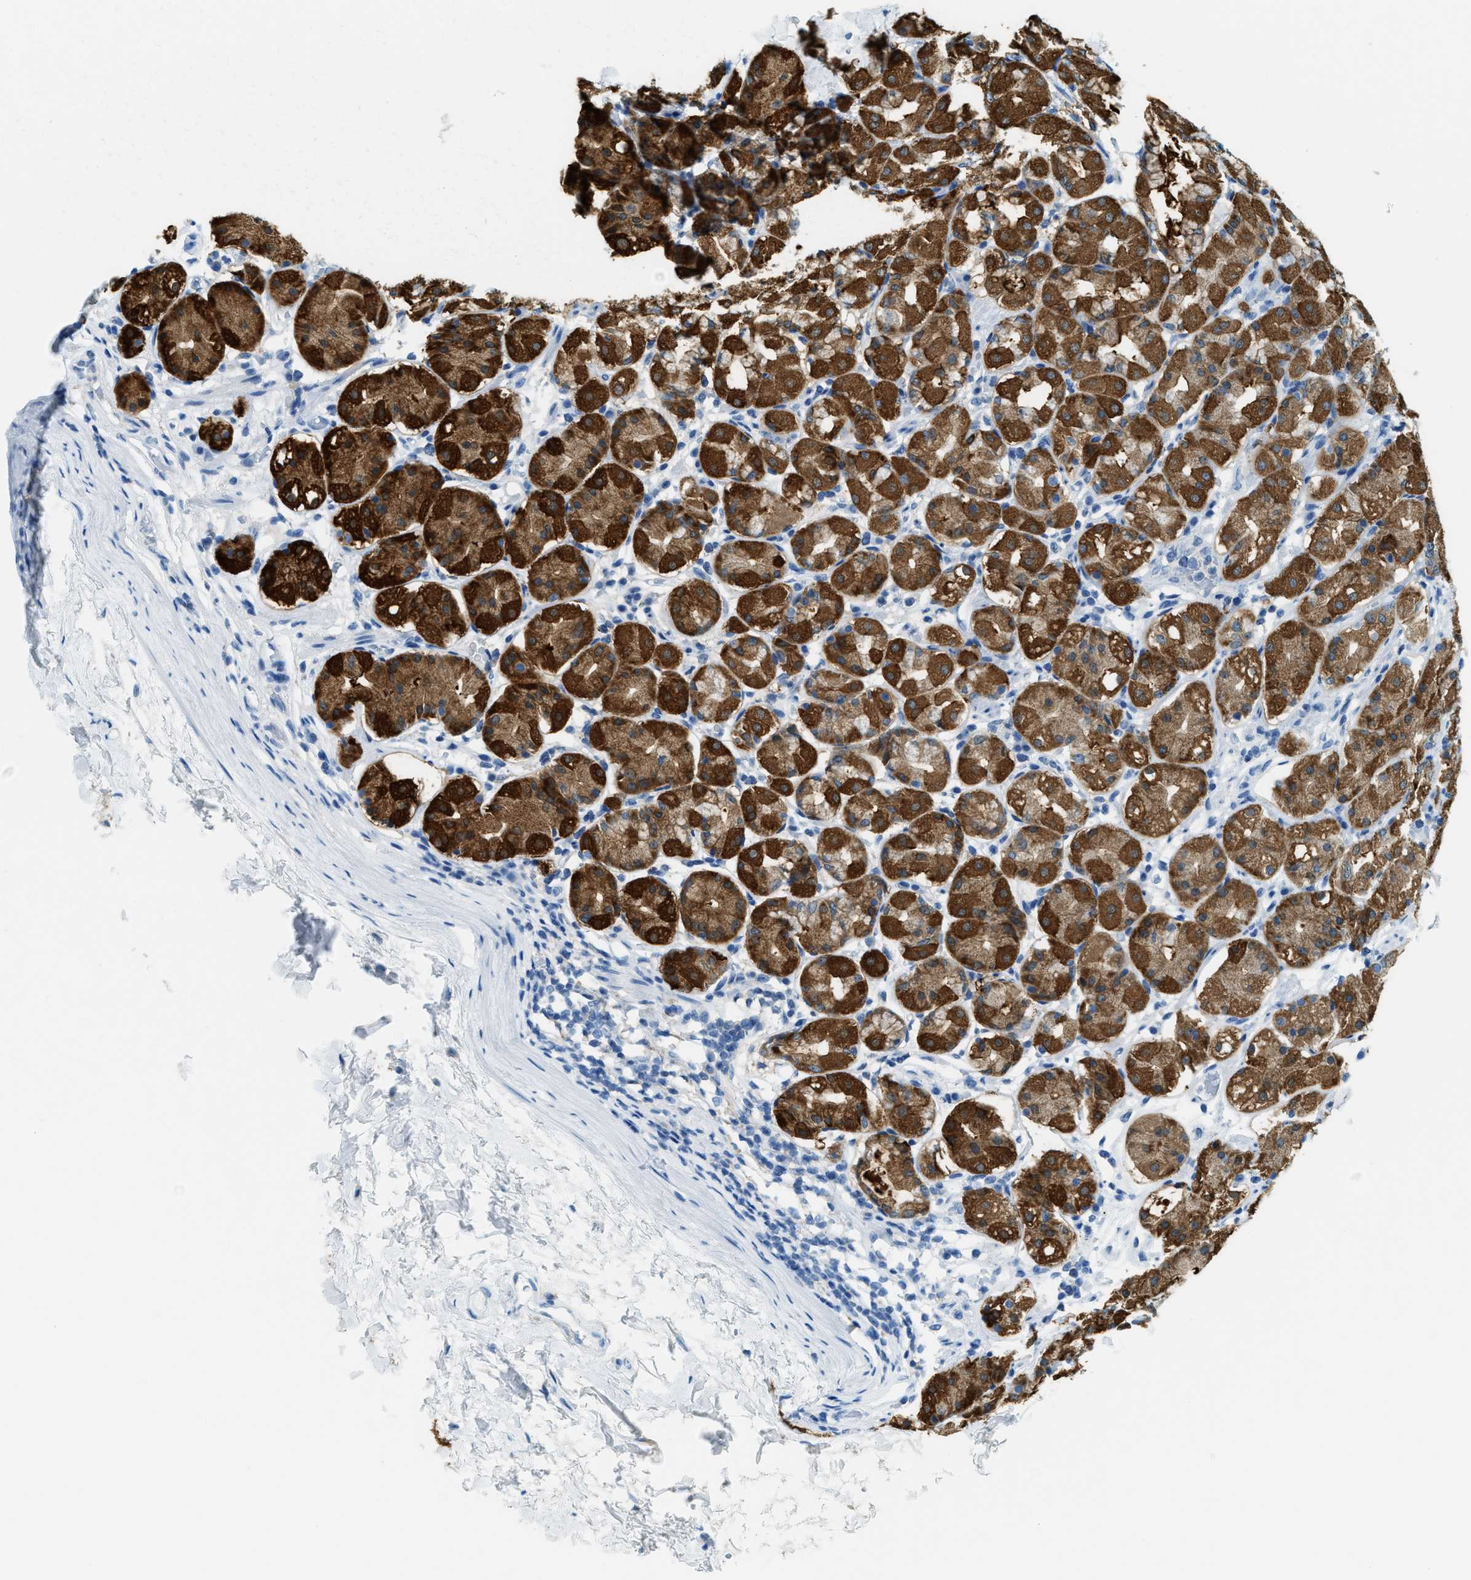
{"staining": {"intensity": "strong", "quantity": ">75%", "location": "cytoplasmic/membranous"}, "tissue": "stomach", "cell_type": "Glandular cells", "image_type": "normal", "snomed": [{"axis": "morphology", "description": "Normal tissue, NOS"}, {"axis": "topography", "description": "Stomach"}, {"axis": "topography", "description": "Stomach, lower"}], "caption": "Brown immunohistochemical staining in normal human stomach displays strong cytoplasmic/membranous expression in about >75% of glandular cells. (Stains: DAB (3,3'-diaminobenzidine) in brown, nuclei in blue, Microscopy: brightfield microscopy at high magnification).", "gene": "MATCAP2", "patient": {"sex": "female", "age": 56}}